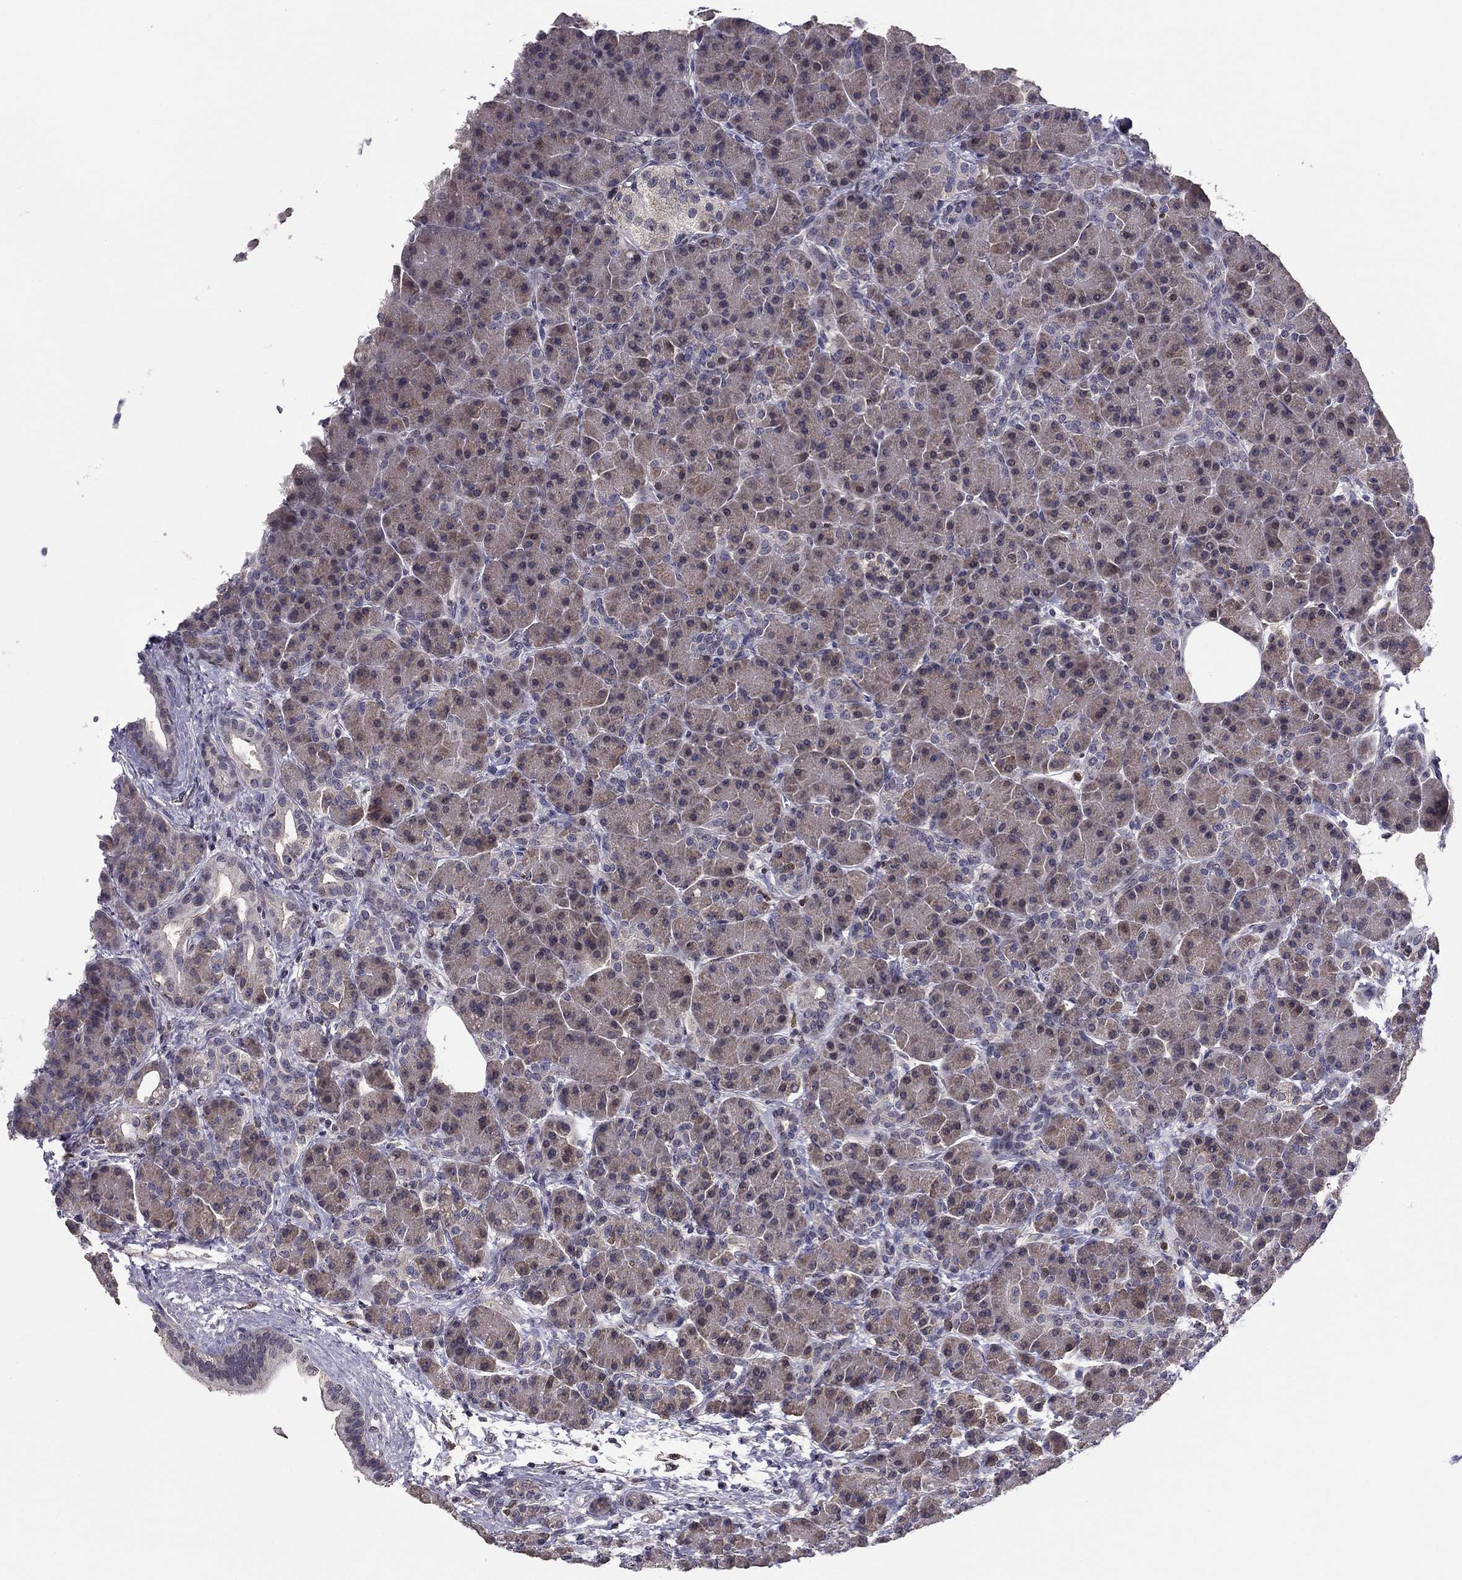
{"staining": {"intensity": "weak", "quantity": "<25%", "location": "cytoplasmic/membranous"}, "tissue": "pancreas", "cell_type": "Exocrine glandular cells", "image_type": "normal", "snomed": [{"axis": "morphology", "description": "Normal tissue, NOS"}, {"axis": "topography", "description": "Pancreas"}], "caption": "DAB (3,3'-diaminobenzidine) immunohistochemical staining of unremarkable human pancreas demonstrates no significant positivity in exocrine glandular cells.", "gene": "HCN1", "patient": {"sex": "female", "age": 63}}